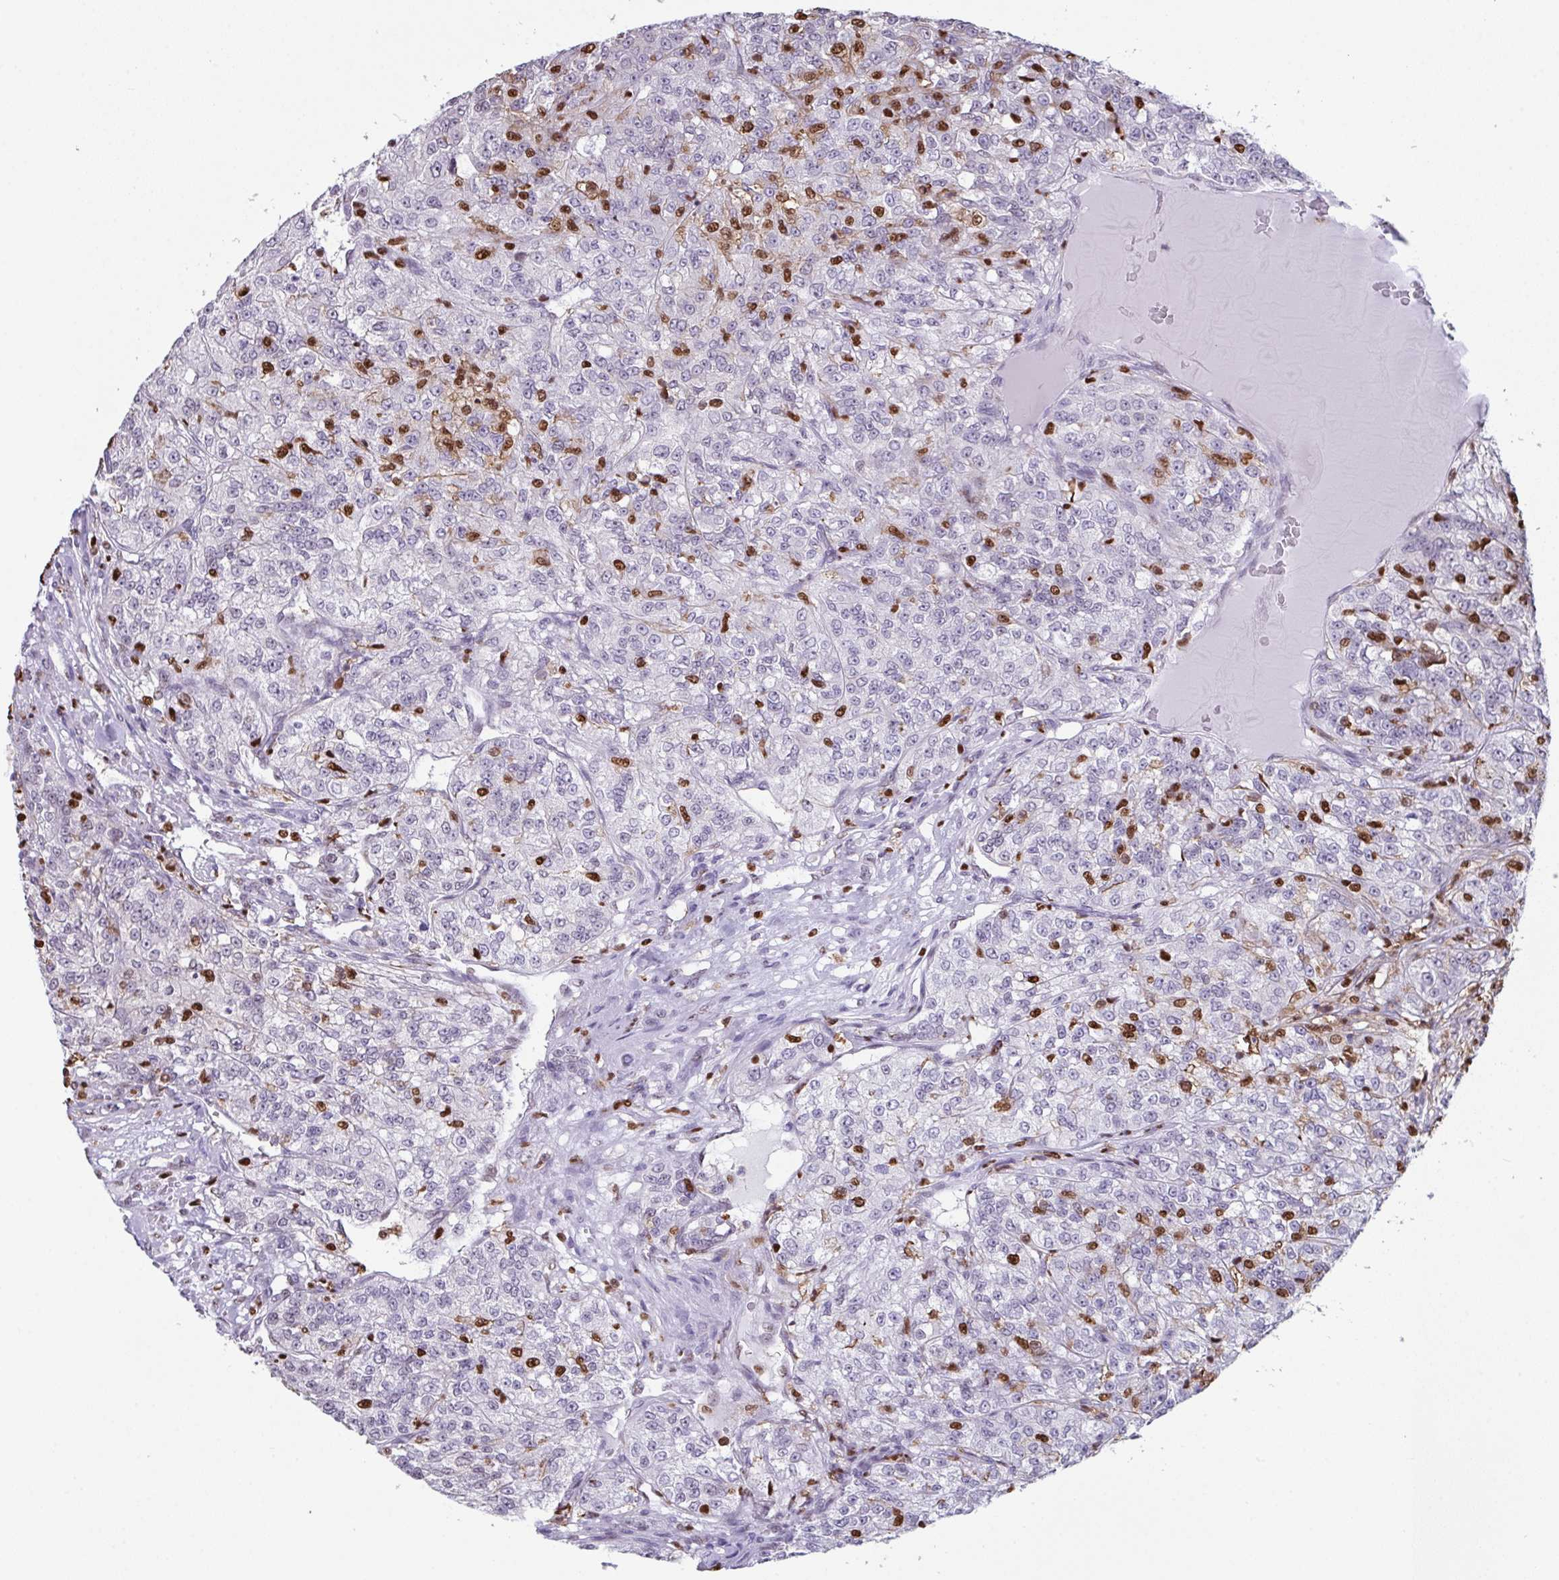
{"staining": {"intensity": "negative", "quantity": "none", "location": "none"}, "tissue": "renal cancer", "cell_type": "Tumor cells", "image_type": "cancer", "snomed": [{"axis": "morphology", "description": "Adenocarcinoma, NOS"}, {"axis": "topography", "description": "Kidney"}], "caption": "DAB (3,3'-diaminobenzidine) immunohistochemical staining of human renal adenocarcinoma shows no significant staining in tumor cells.", "gene": "BTBD10", "patient": {"sex": "female", "age": 63}}